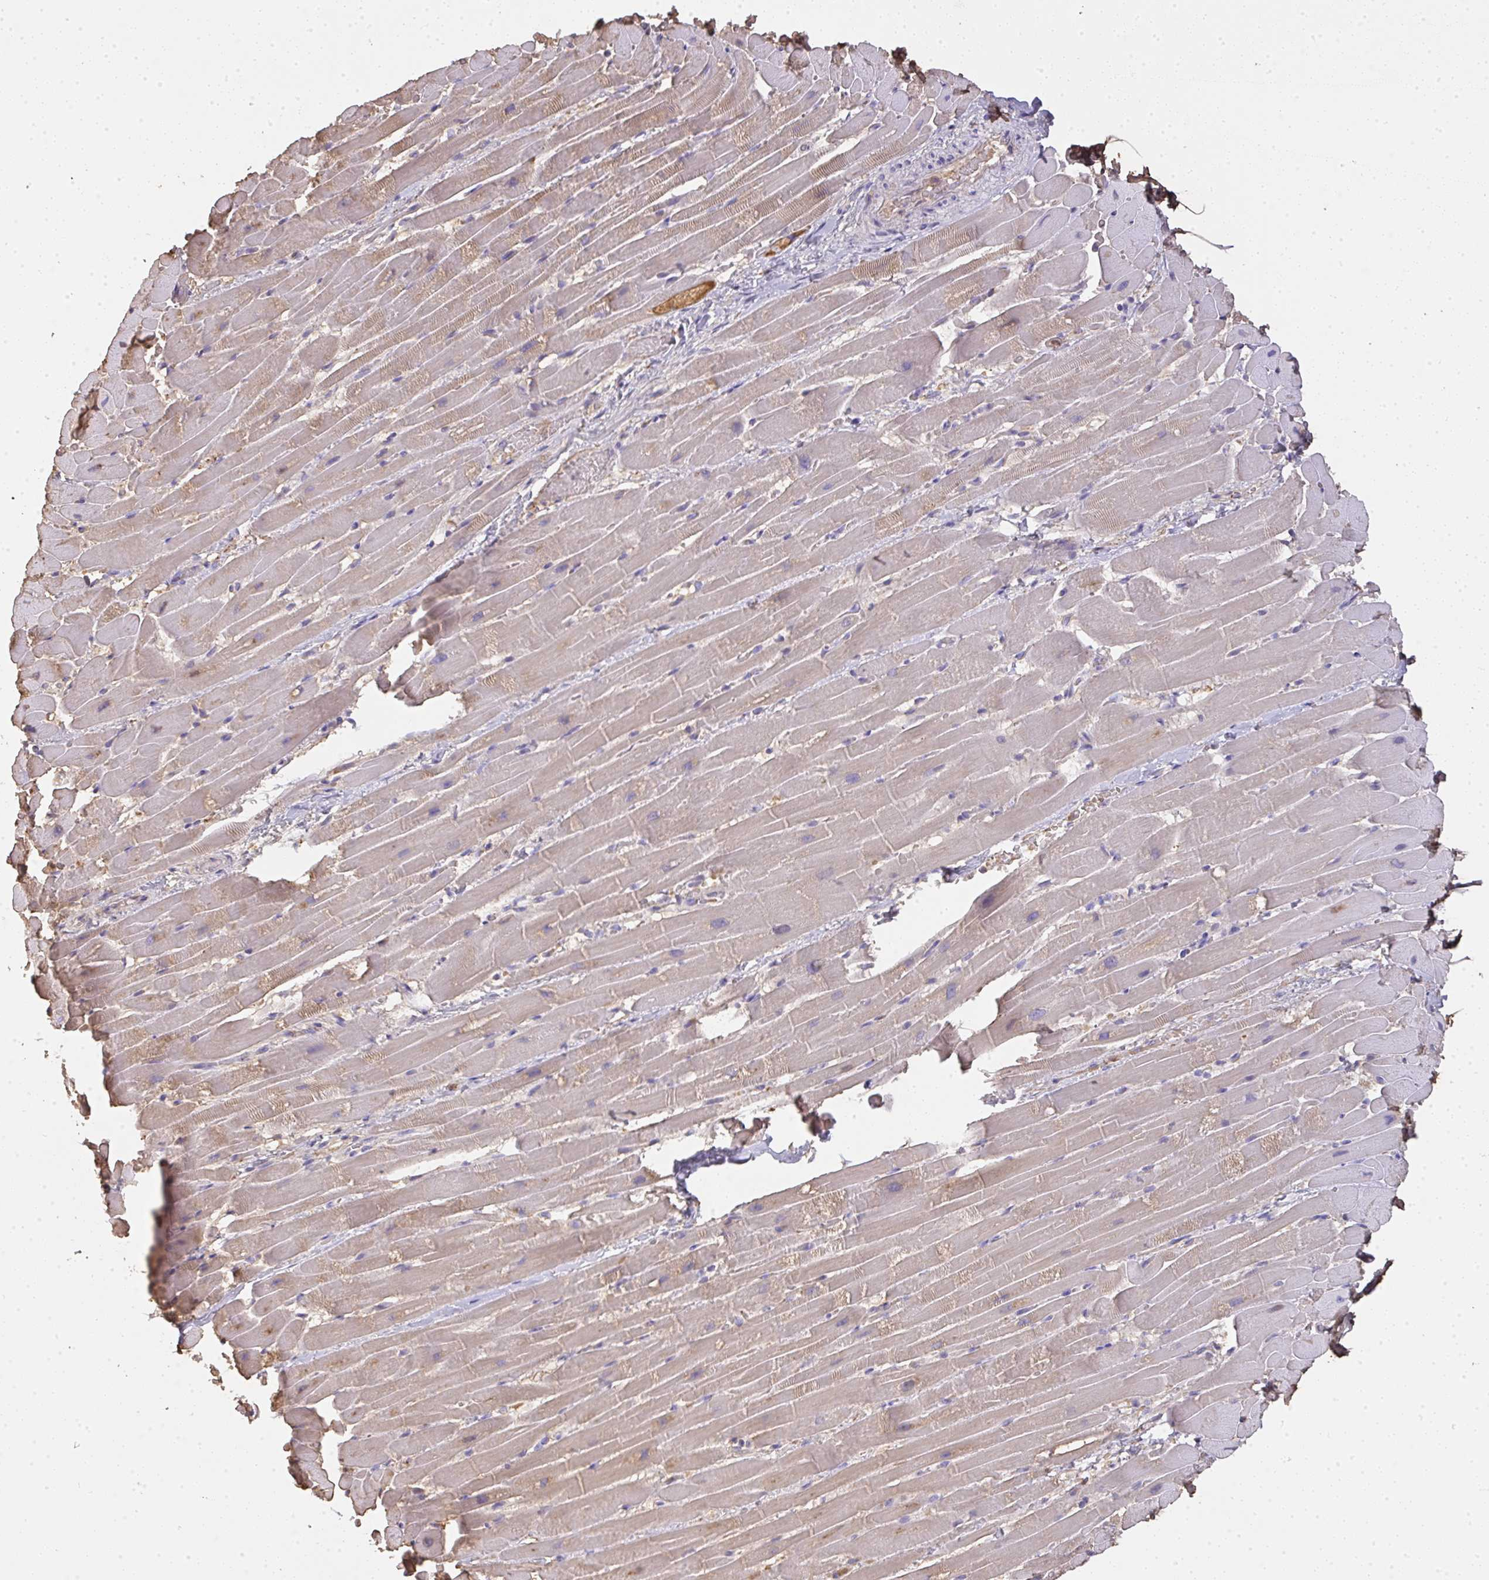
{"staining": {"intensity": "weak", "quantity": "25%-75%", "location": "cytoplasmic/membranous"}, "tissue": "heart muscle", "cell_type": "Cardiomyocytes", "image_type": "normal", "snomed": [{"axis": "morphology", "description": "Normal tissue, NOS"}, {"axis": "topography", "description": "Heart"}], "caption": "This photomicrograph shows benign heart muscle stained with IHC to label a protein in brown. The cytoplasmic/membranous of cardiomyocytes show weak positivity for the protein. Nuclei are counter-stained blue.", "gene": "SMYD5", "patient": {"sex": "male", "age": 37}}